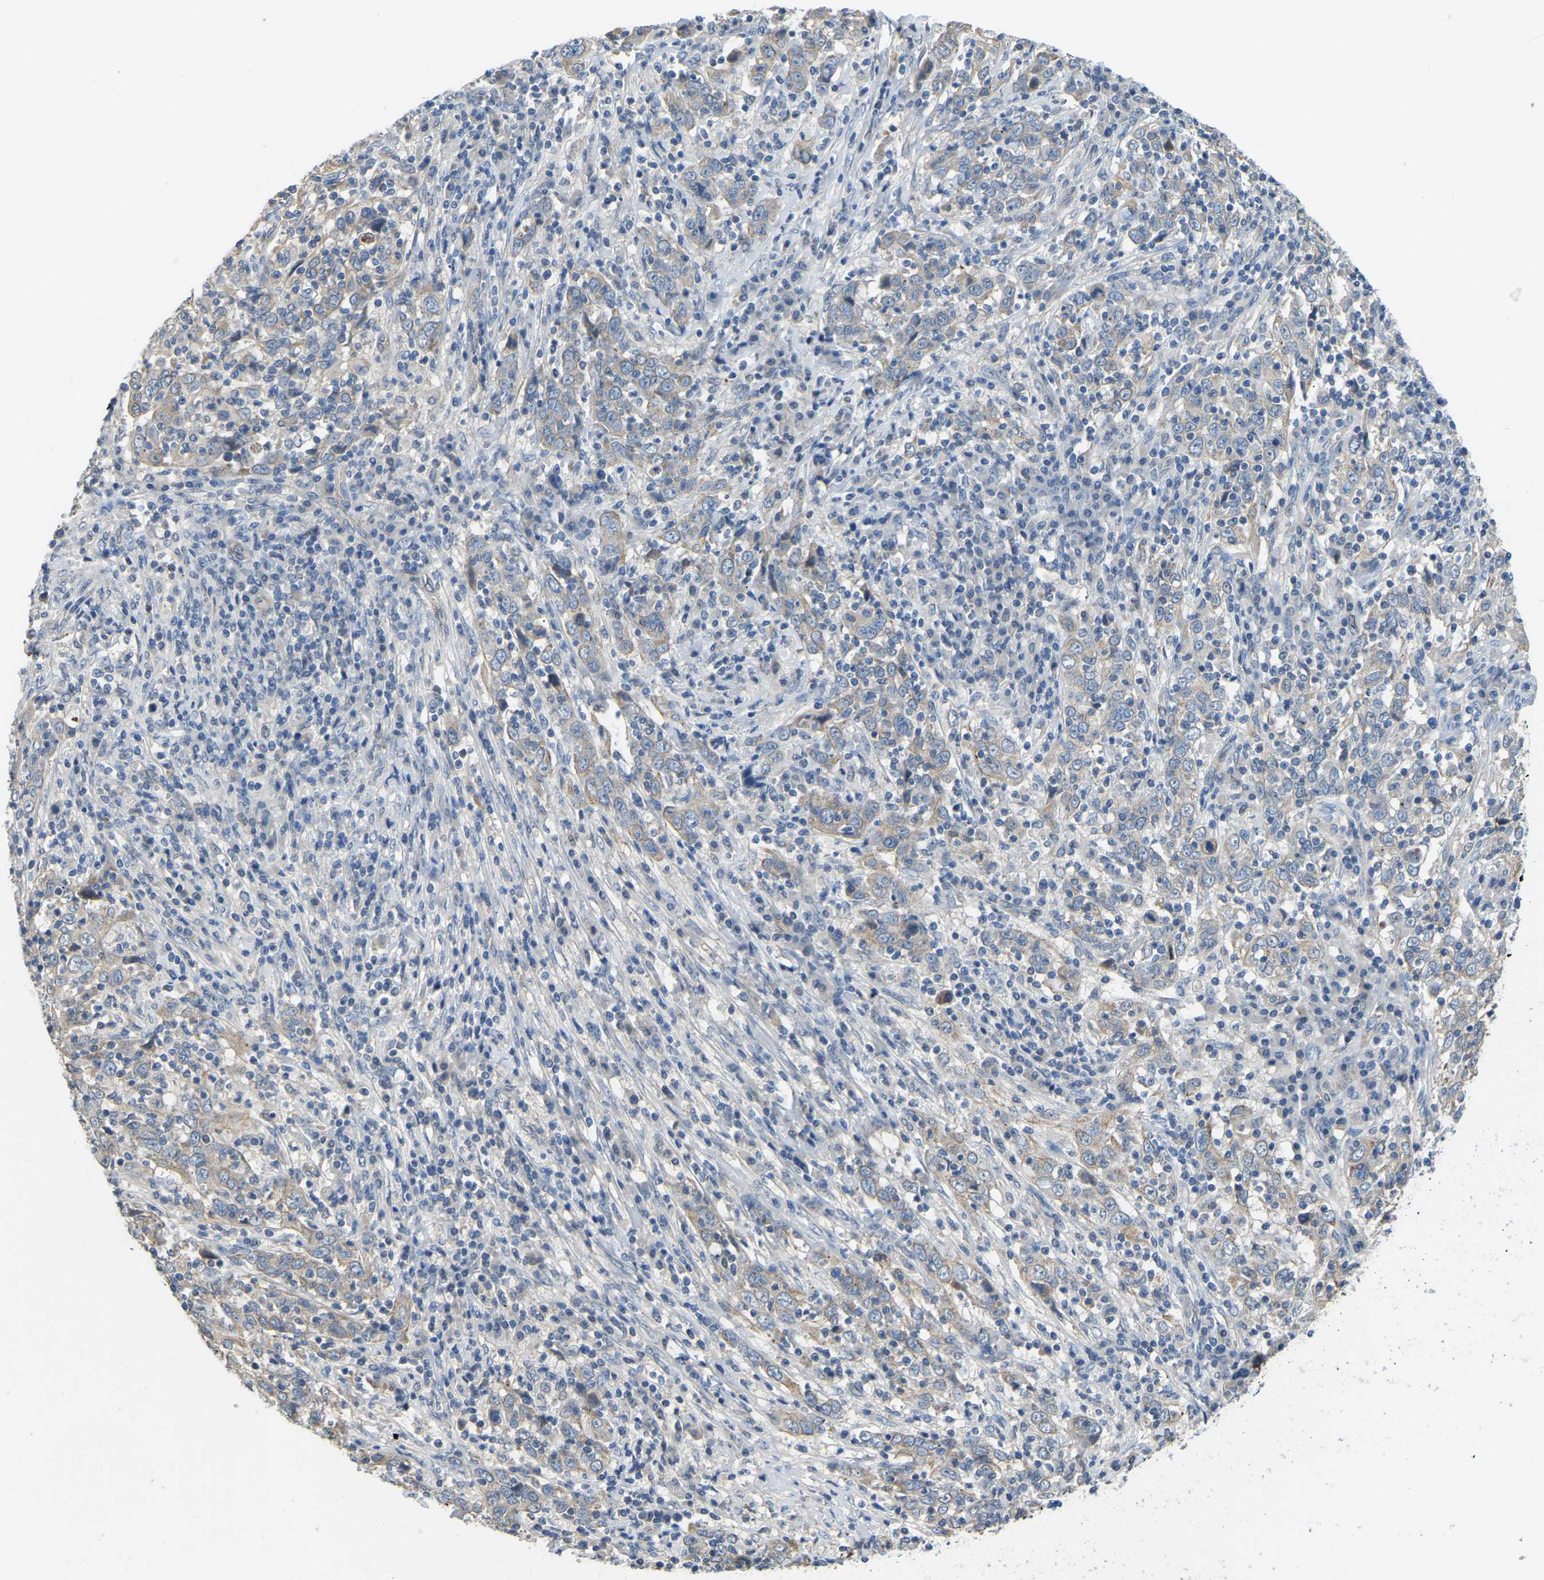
{"staining": {"intensity": "weak", "quantity": "<25%", "location": "cytoplasmic/membranous"}, "tissue": "cervical cancer", "cell_type": "Tumor cells", "image_type": "cancer", "snomed": [{"axis": "morphology", "description": "Squamous cell carcinoma, NOS"}, {"axis": "topography", "description": "Cervix"}], "caption": "High magnification brightfield microscopy of cervical cancer (squamous cell carcinoma) stained with DAB (3,3'-diaminobenzidine) (brown) and counterstained with hematoxylin (blue): tumor cells show no significant positivity.", "gene": "HIGD2B", "patient": {"sex": "female", "age": 46}}